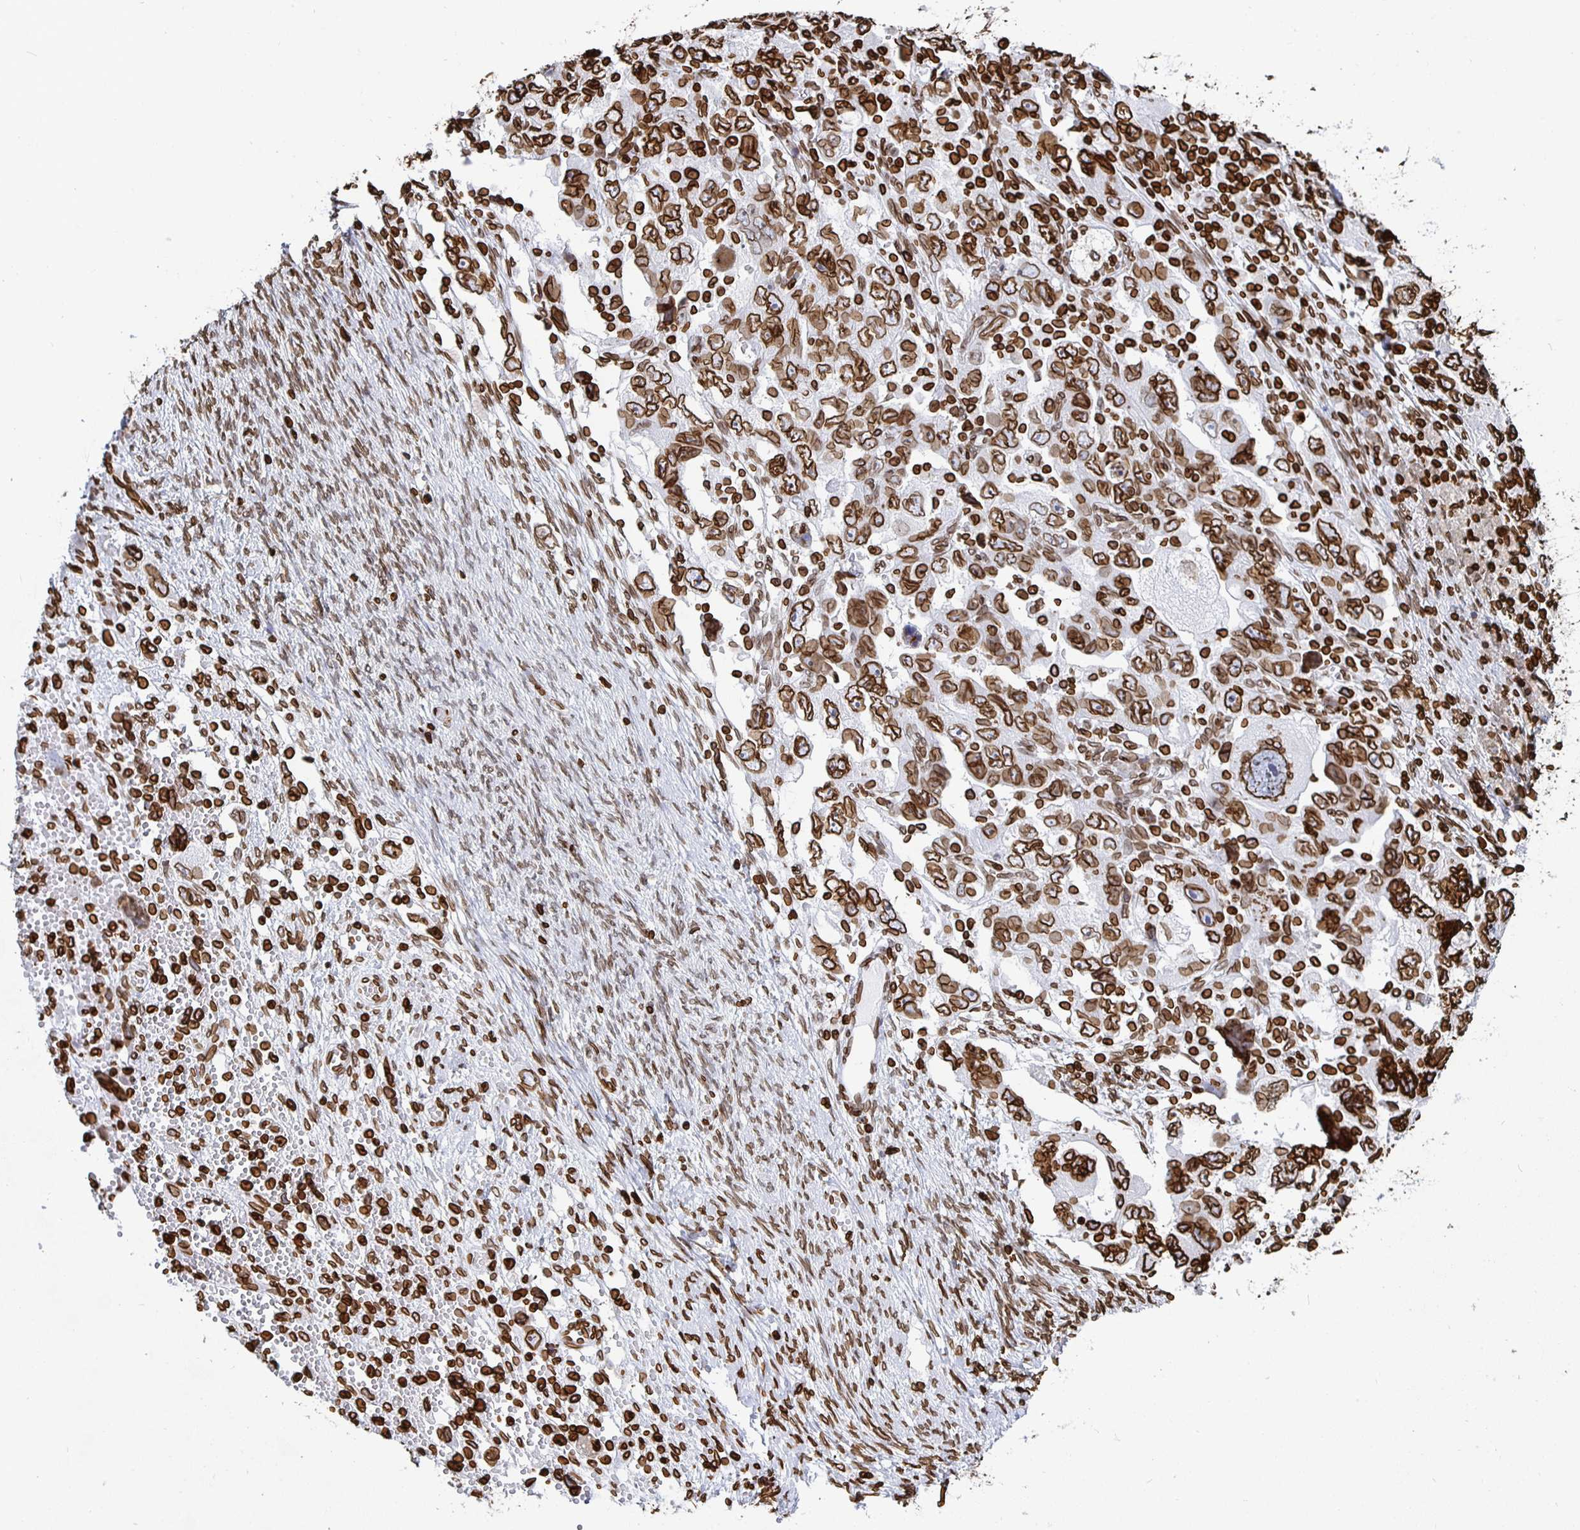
{"staining": {"intensity": "strong", "quantity": ">75%", "location": "cytoplasmic/membranous,nuclear"}, "tissue": "ovarian cancer", "cell_type": "Tumor cells", "image_type": "cancer", "snomed": [{"axis": "morphology", "description": "Carcinoma, NOS"}, {"axis": "morphology", "description": "Cystadenocarcinoma, serous, NOS"}, {"axis": "topography", "description": "Ovary"}], "caption": "Brown immunohistochemical staining in ovarian cancer displays strong cytoplasmic/membranous and nuclear positivity in about >75% of tumor cells.", "gene": "LMNB1", "patient": {"sex": "female", "age": 69}}